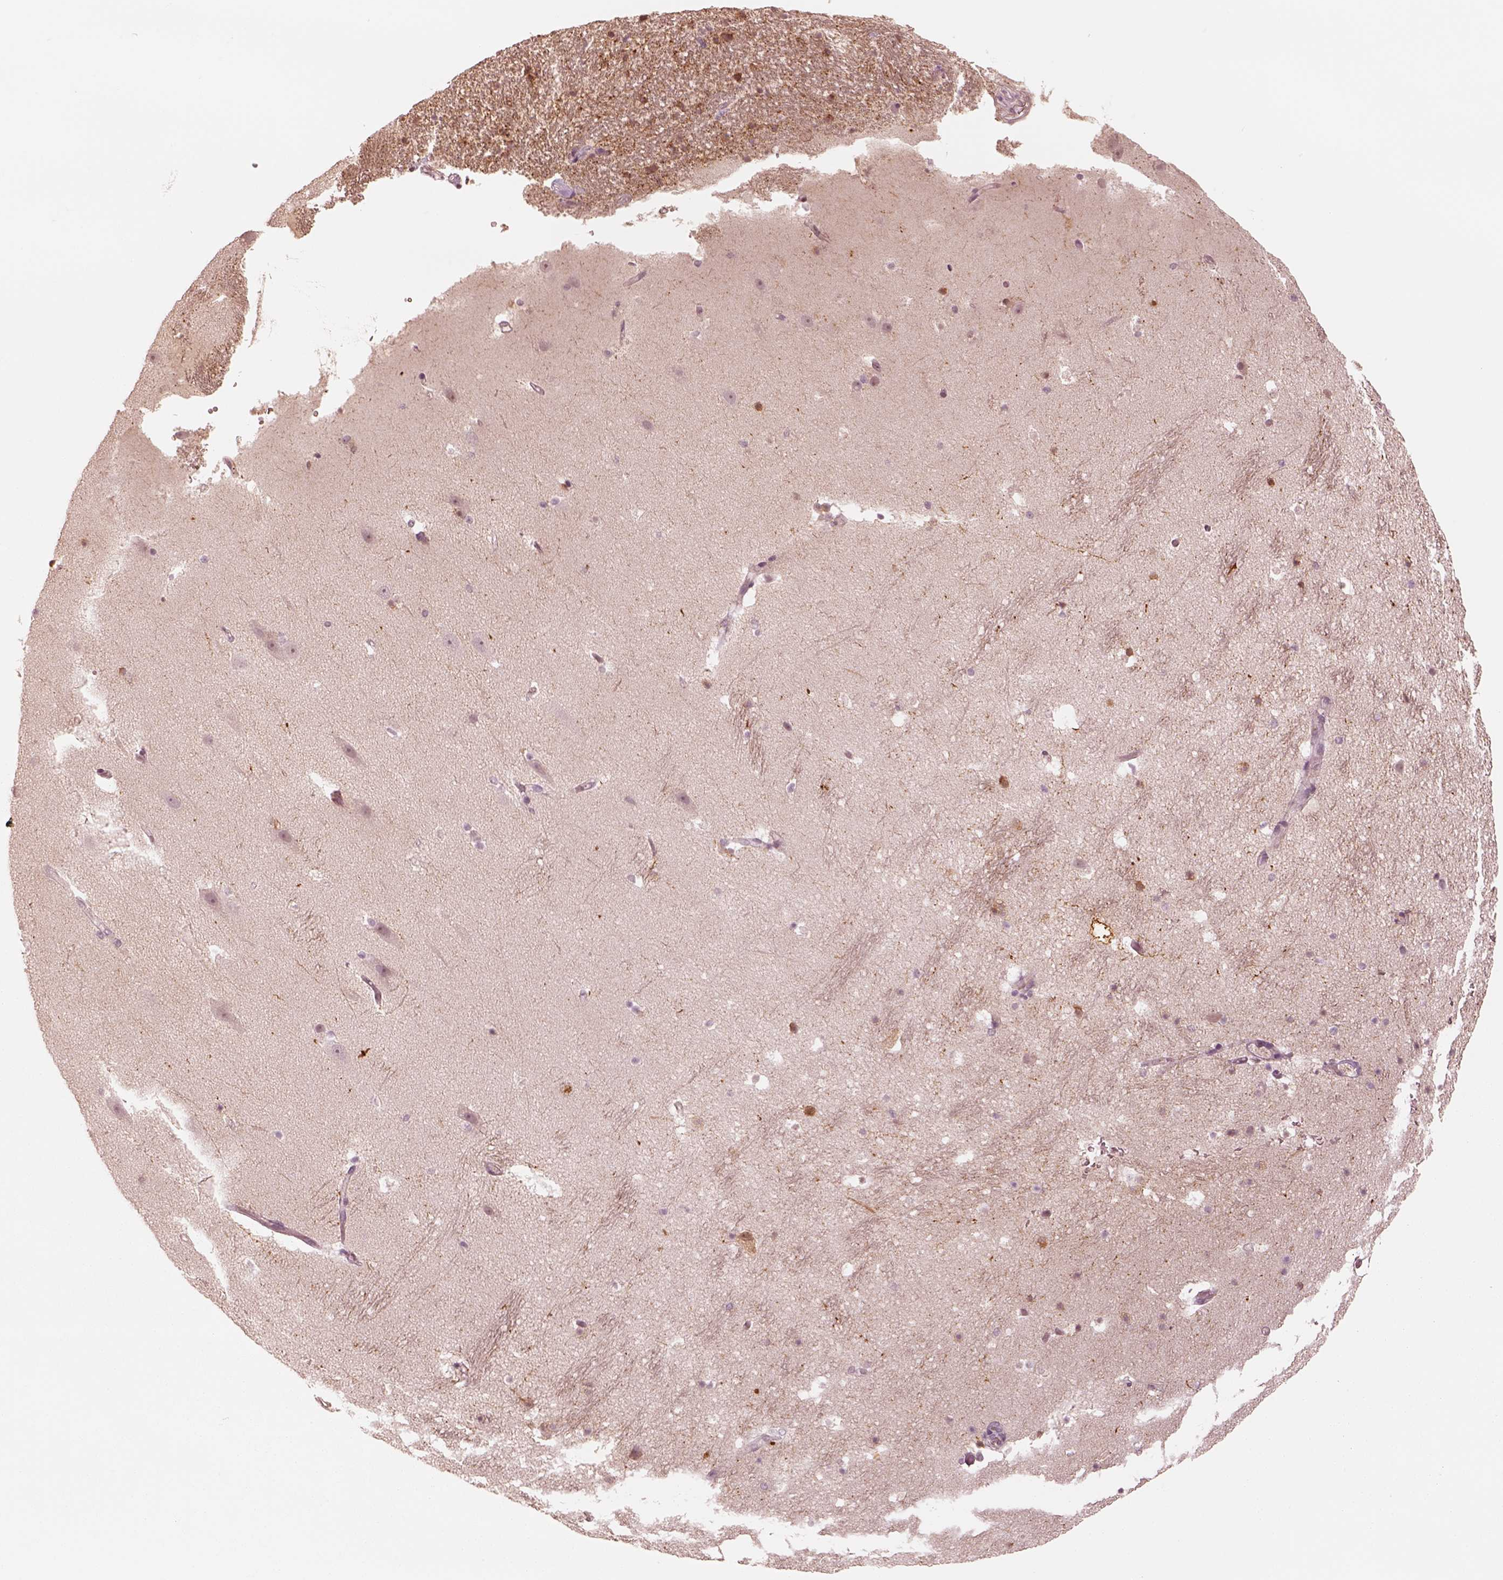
{"staining": {"intensity": "moderate", "quantity": "<25%", "location": "cytoplasmic/membranous"}, "tissue": "hippocampus", "cell_type": "Glial cells", "image_type": "normal", "snomed": [{"axis": "morphology", "description": "Normal tissue, NOS"}, {"axis": "topography", "description": "Hippocampus"}], "caption": "Glial cells demonstrate low levels of moderate cytoplasmic/membranous positivity in about <25% of cells in unremarkable hippocampus.", "gene": "DNAAF9", "patient": {"sex": "male", "age": 26}}